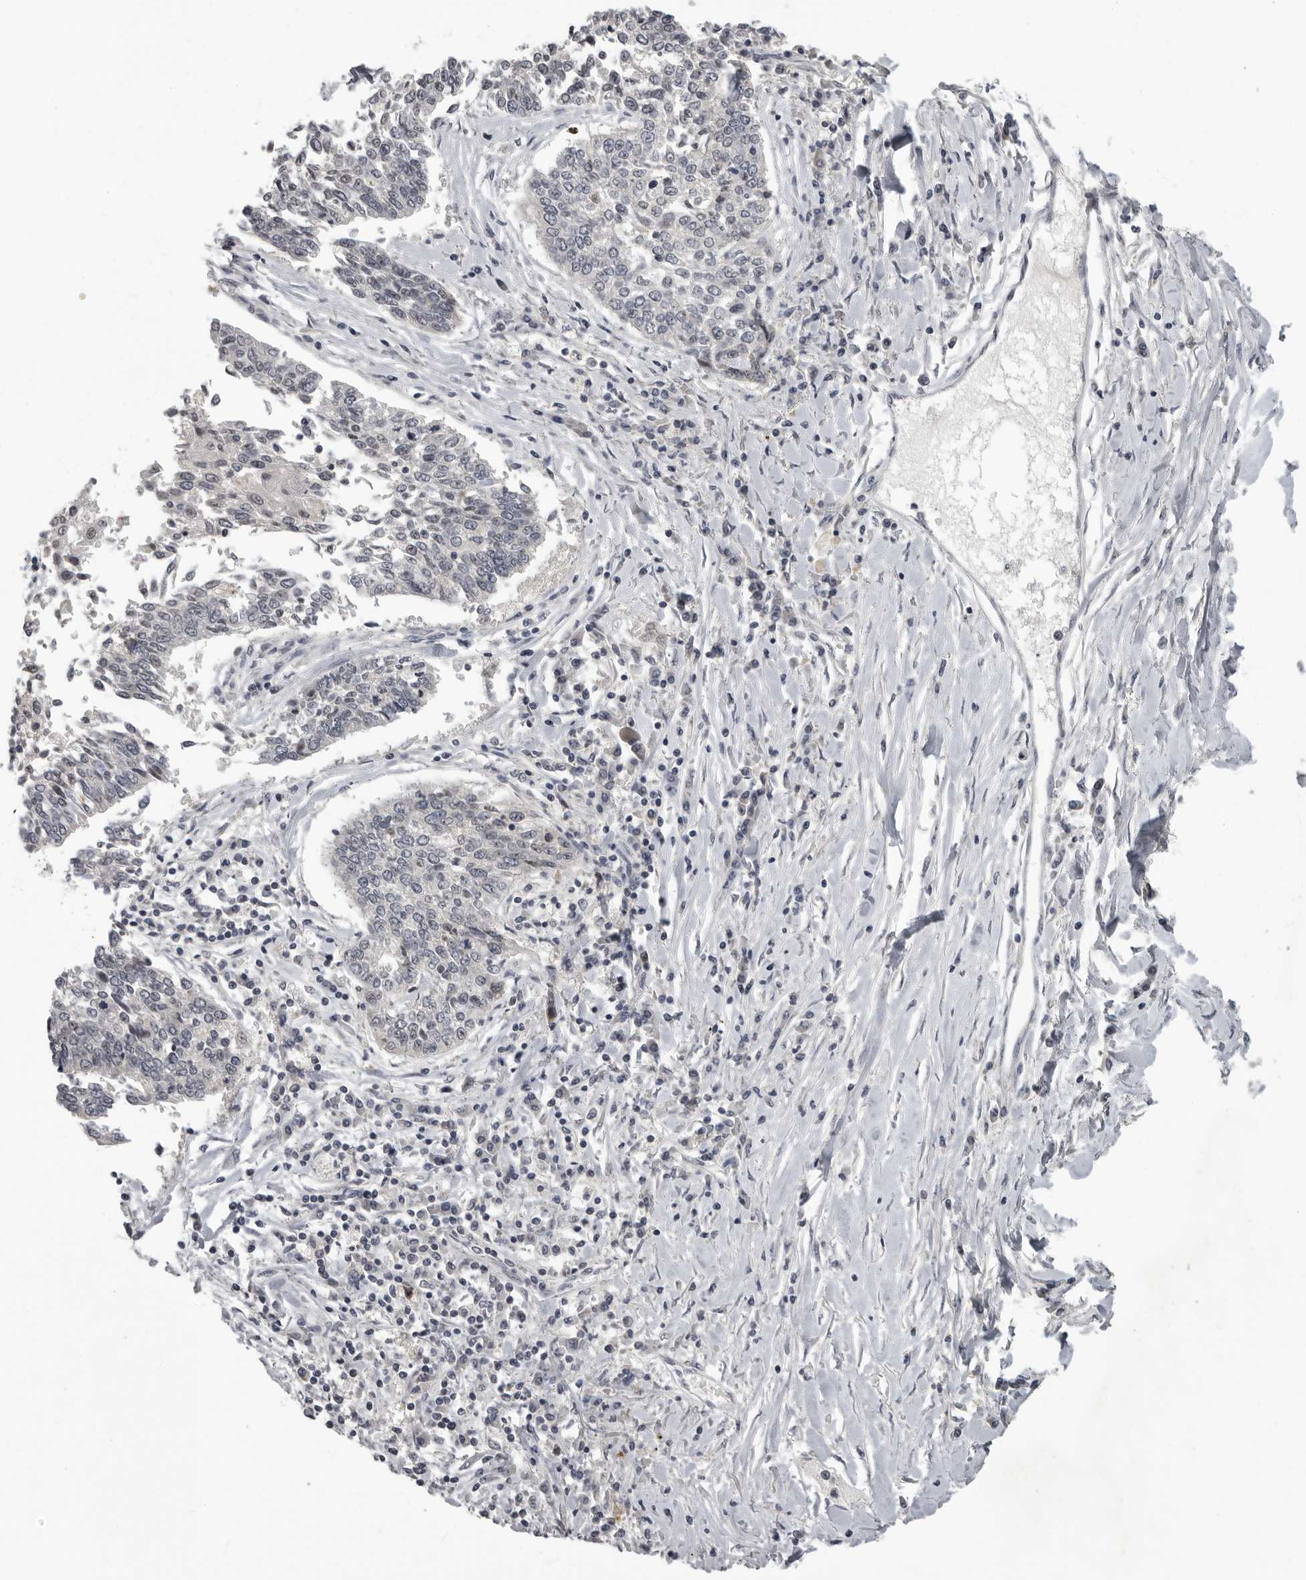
{"staining": {"intensity": "negative", "quantity": "none", "location": "none"}, "tissue": "lung cancer", "cell_type": "Tumor cells", "image_type": "cancer", "snomed": [{"axis": "morphology", "description": "Normal tissue, NOS"}, {"axis": "morphology", "description": "Squamous cell carcinoma, NOS"}, {"axis": "topography", "description": "Cartilage tissue"}, {"axis": "topography", "description": "Bronchus"}, {"axis": "topography", "description": "Lung"}, {"axis": "topography", "description": "Peripheral nerve tissue"}], "caption": "Immunohistochemistry (IHC) photomicrograph of neoplastic tissue: human lung cancer stained with DAB exhibits no significant protein positivity in tumor cells.", "gene": "MRTO4", "patient": {"sex": "female", "age": 49}}